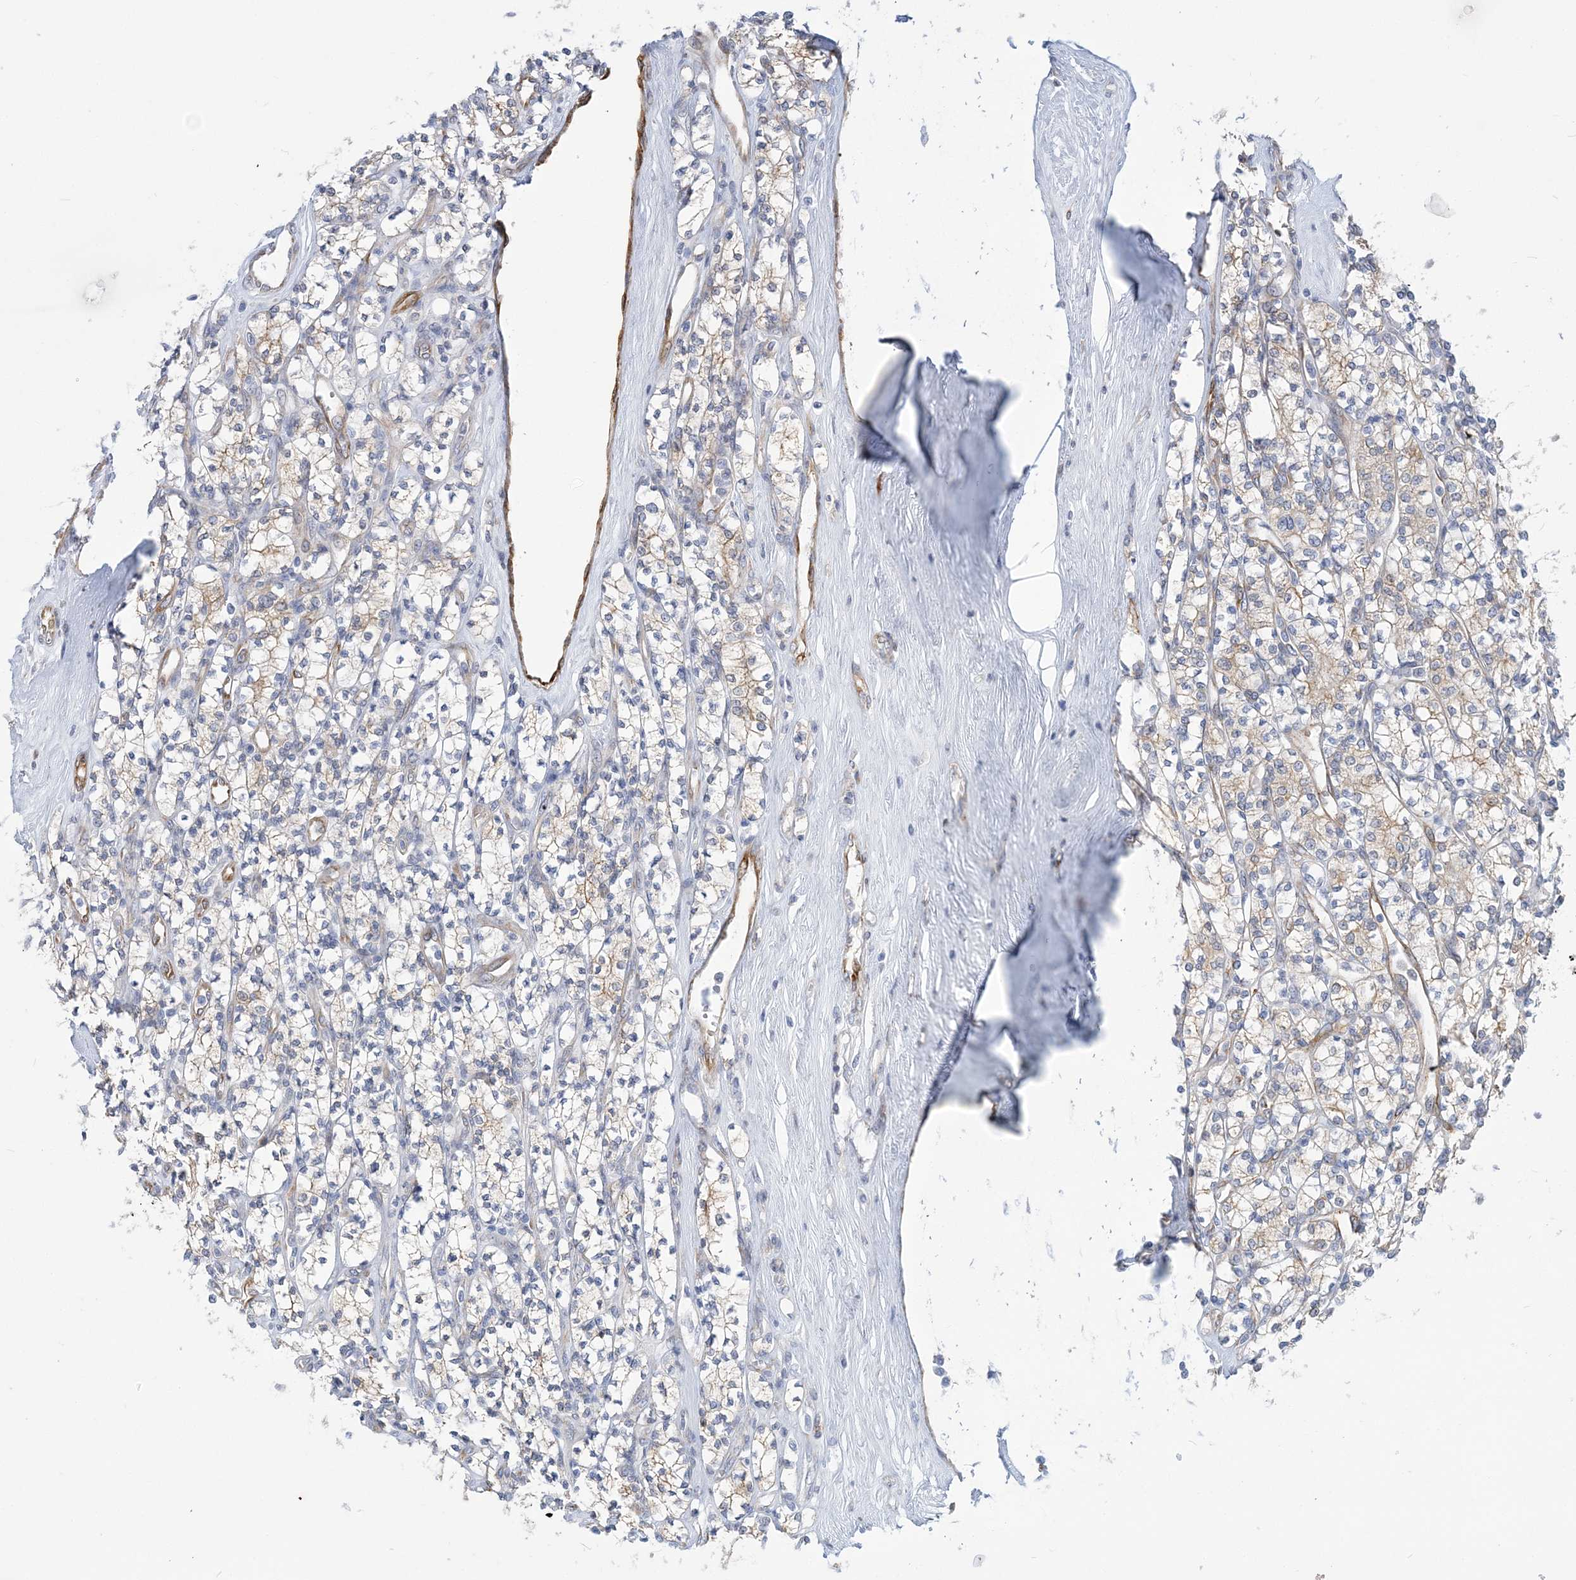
{"staining": {"intensity": "weak", "quantity": "25%-75%", "location": "cytoplasmic/membranous"}, "tissue": "renal cancer", "cell_type": "Tumor cells", "image_type": "cancer", "snomed": [{"axis": "morphology", "description": "Adenocarcinoma, NOS"}, {"axis": "topography", "description": "Kidney"}], "caption": "A brown stain shows weak cytoplasmic/membranous expression of a protein in human renal cancer tumor cells.", "gene": "PLEKHG4B", "patient": {"sex": "male", "age": 77}}